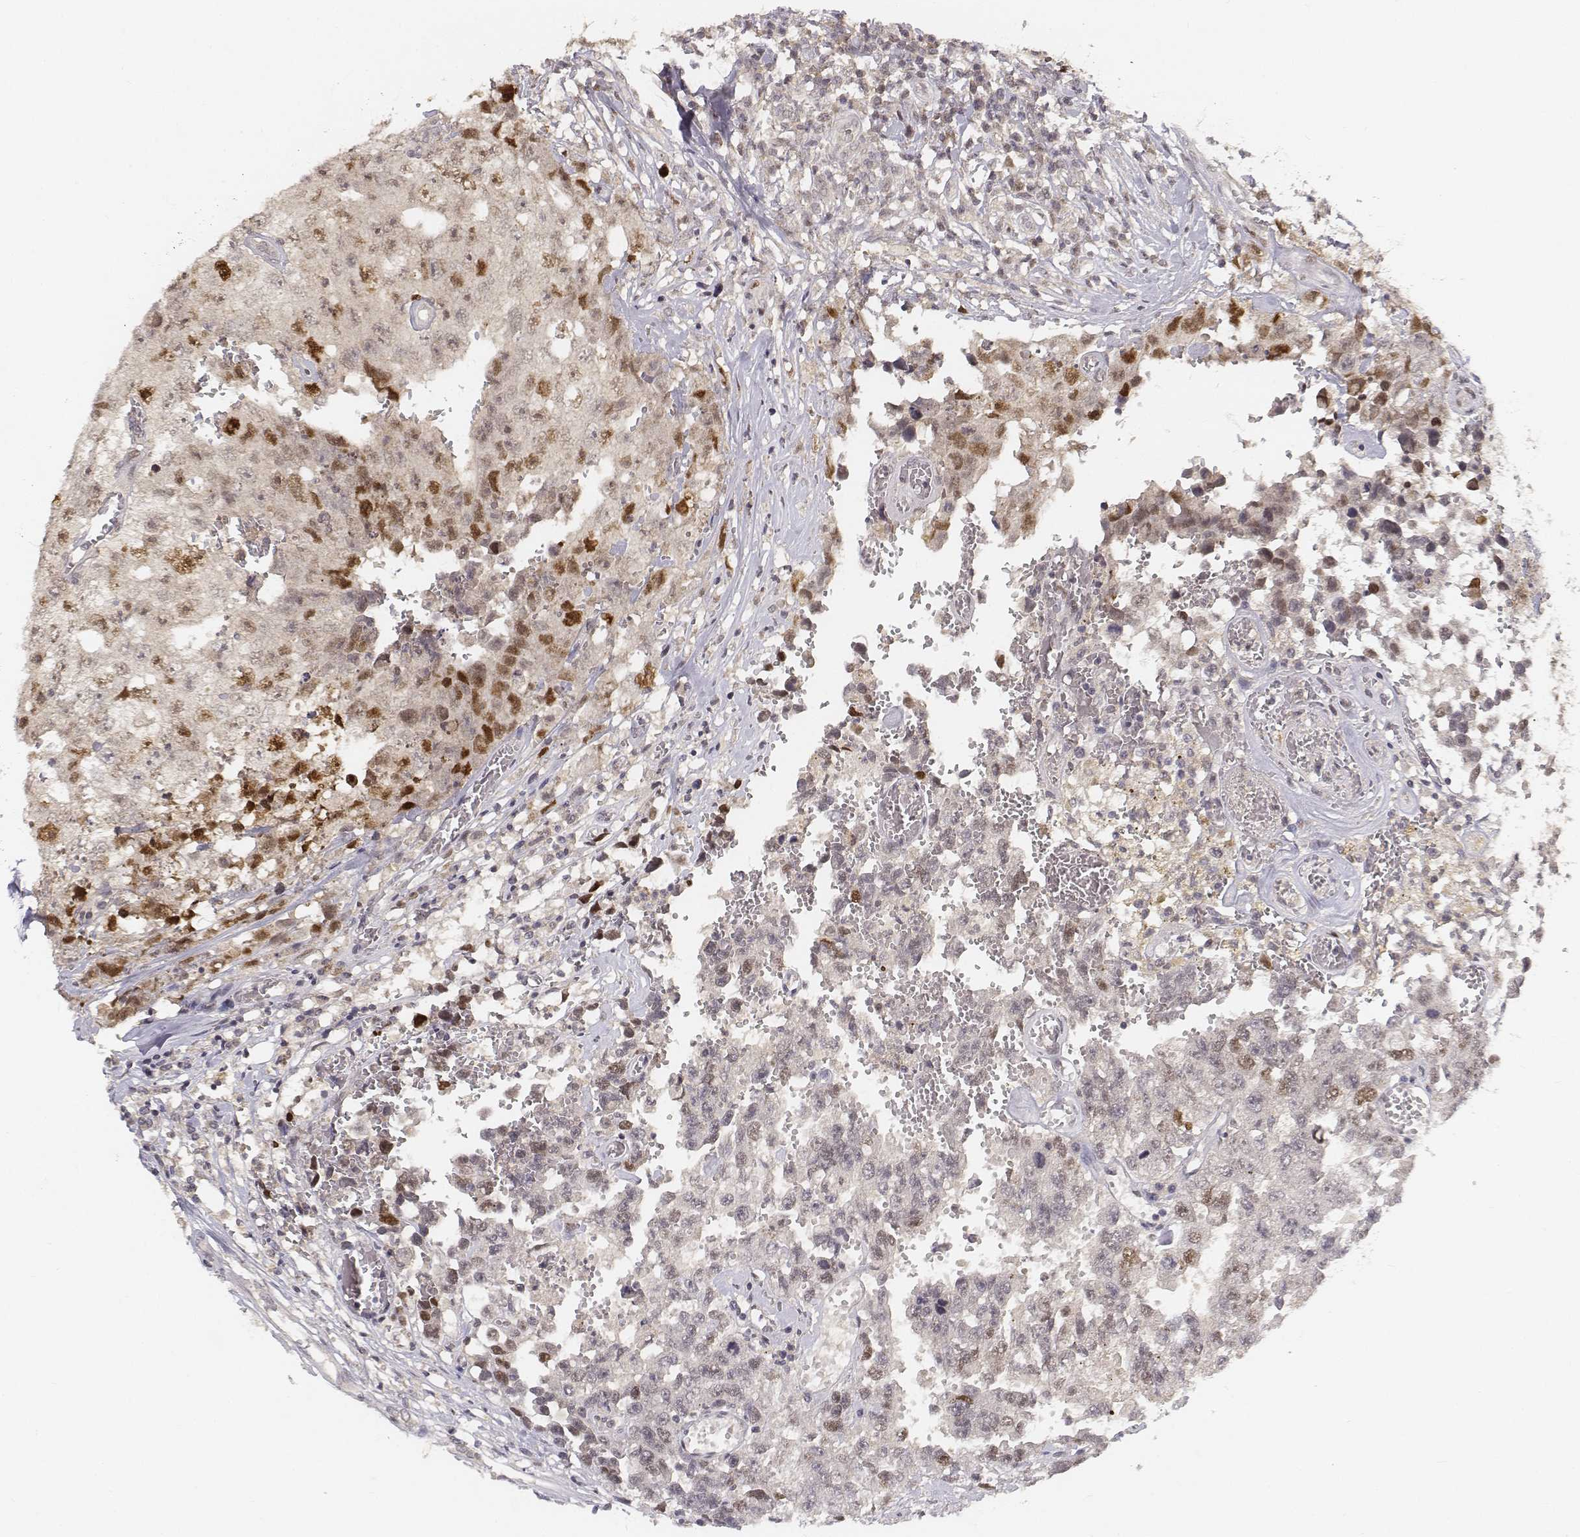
{"staining": {"intensity": "moderate", "quantity": "<25%", "location": "nuclear"}, "tissue": "testis cancer", "cell_type": "Tumor cells", "image_type": "cancer", "snomed": [{"axis": "morphology", "description": "Carcinoma, Embryonal, NOS"}, {"axis": "topography", "description": "Testis"}], "caption": "IHC of human testis cancer (embryonal carcinoma) exhibits low levels of moderate nuclear positivity in approximately <25% of tumor cells.", "gene": "FANCD2", "patient": {"sex": "male", "age": 36}}